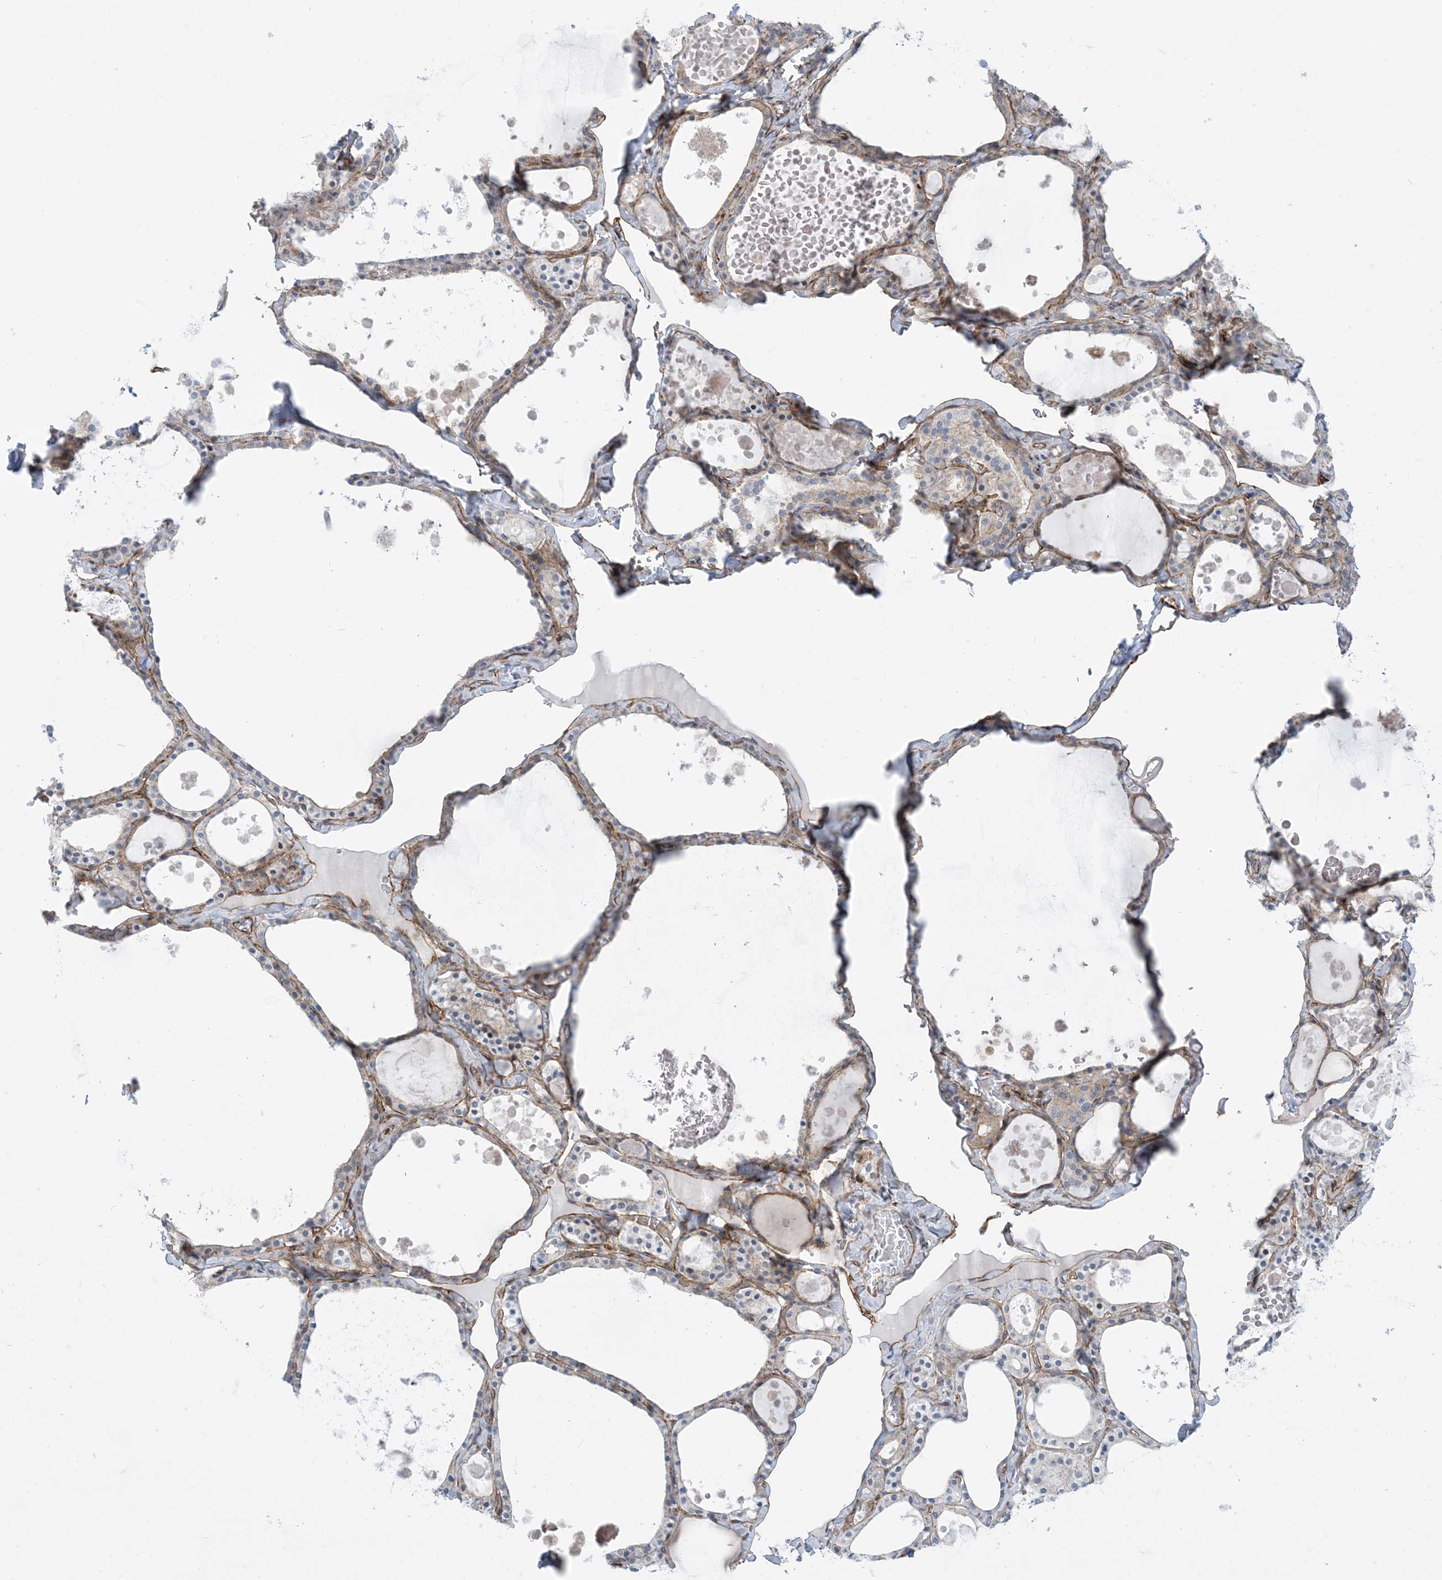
{"staining": {"intensity": "moderate", "quantity": "<25%", "location": "cytoplasmic/membranous,nuclear"}, "tissue": "thyroid gland", "cell_type": "Glandular cells", "image_type": "normal", "snomed": [{"axis": "morphology", "description": "Normal tissue, NOS"}, {"axis": "topography", "description": "Thyroid gland"}], "caption": "The histopathology image demonstrates immunohistochemical staining of unremarkable thyroid gland. There is moderate cytoplasmic/membranous,nuclear staining is appreciated in about <25% of glandular cells.", "gene": "MARS2", "patient": {"sex": "male", "age": 56}}